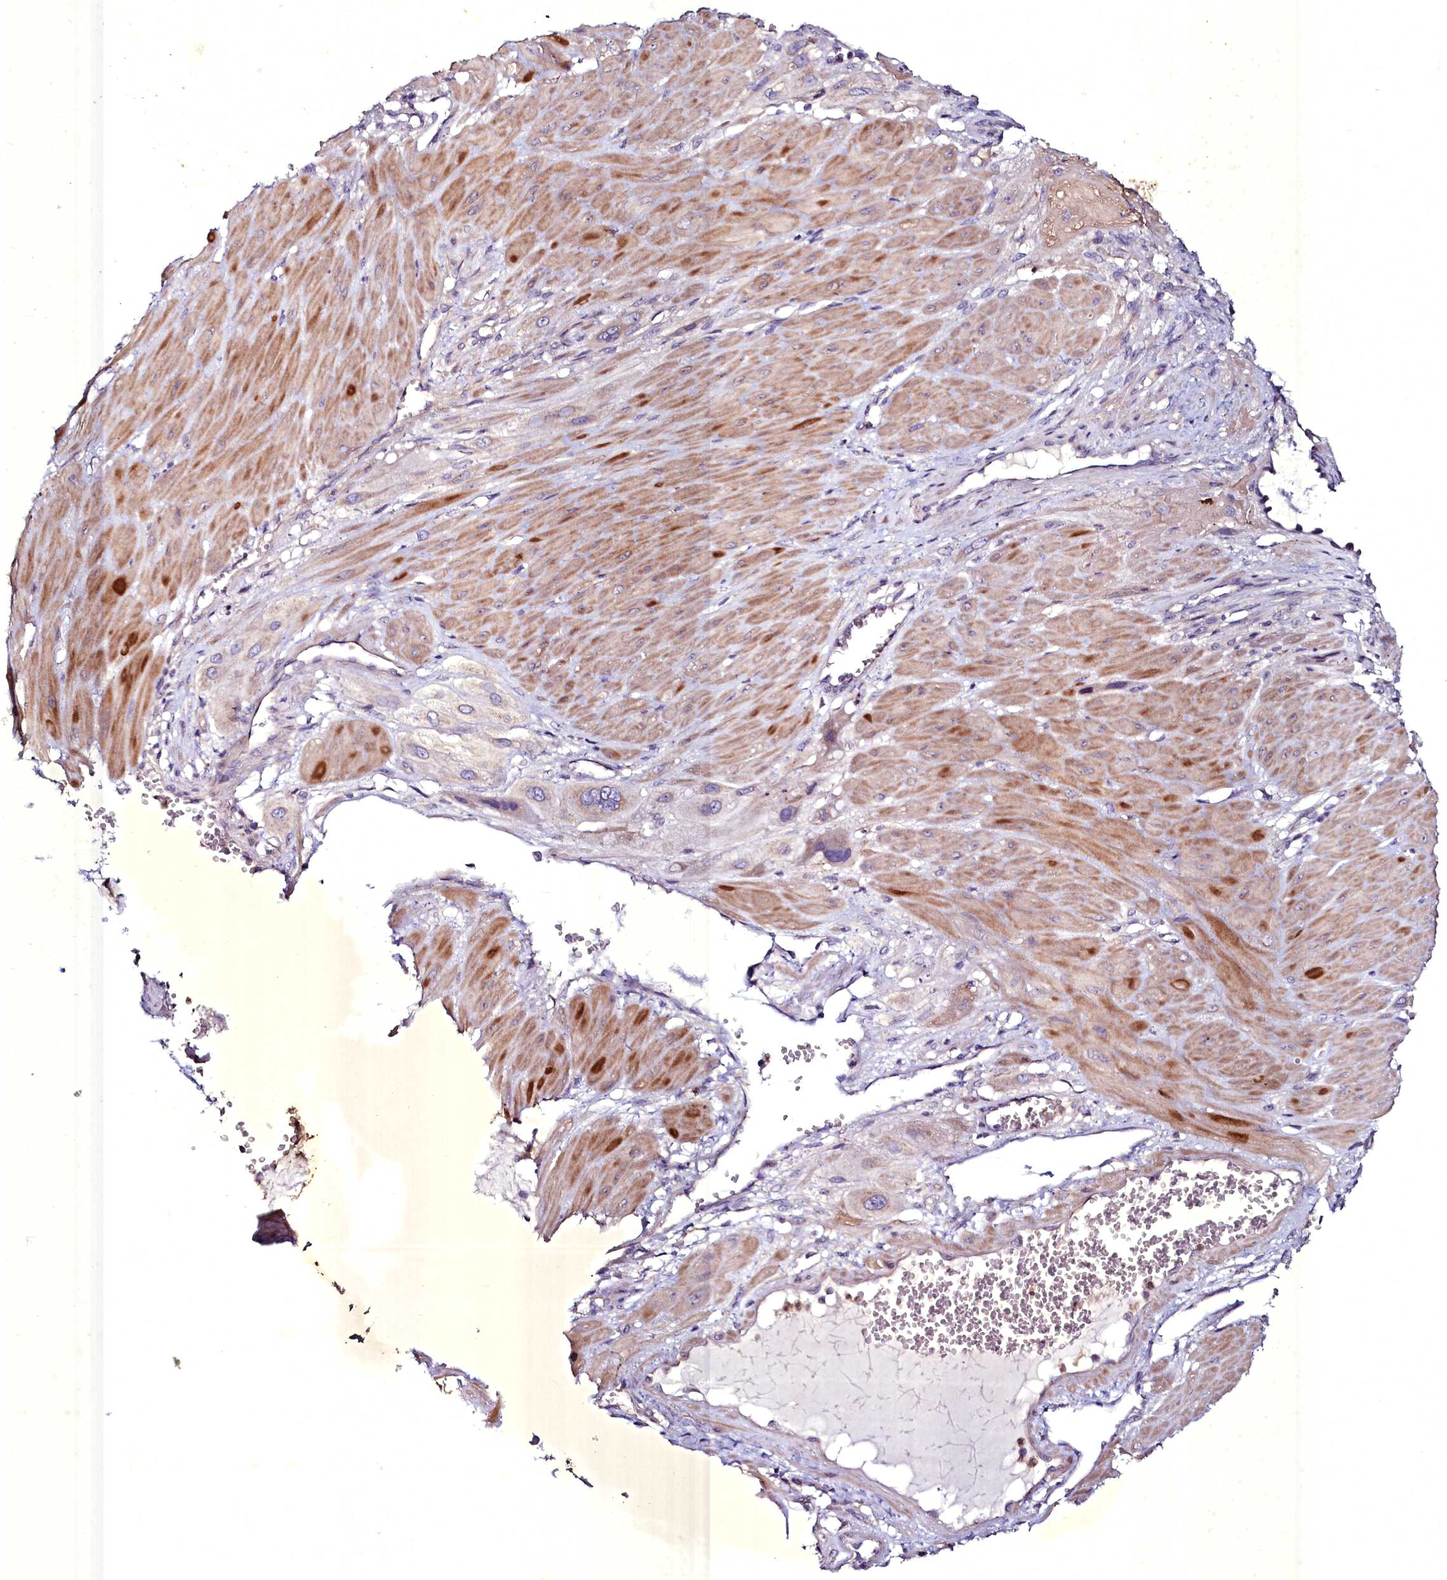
{"staining": {"intensity": "weak", "quantity": "<25%", "location": "cytoplasmic/membranous"}, "tissue": "cervical cancer", "cell_type": "Tumor cells", "image_type": "cancer", "snomed": [{"axis": "morphology", "description": "Squamous cell carcinoma, NOS"}, {"axis": "topography", "description": "Cervix"}], "caption": "An image of human squamous cell carcinoma (cervical) is negative for staining in tumor cells. Nuclei are stained in blue.", "gene": "SELENOT", "patient": {"sex": "female", "age": 34}}